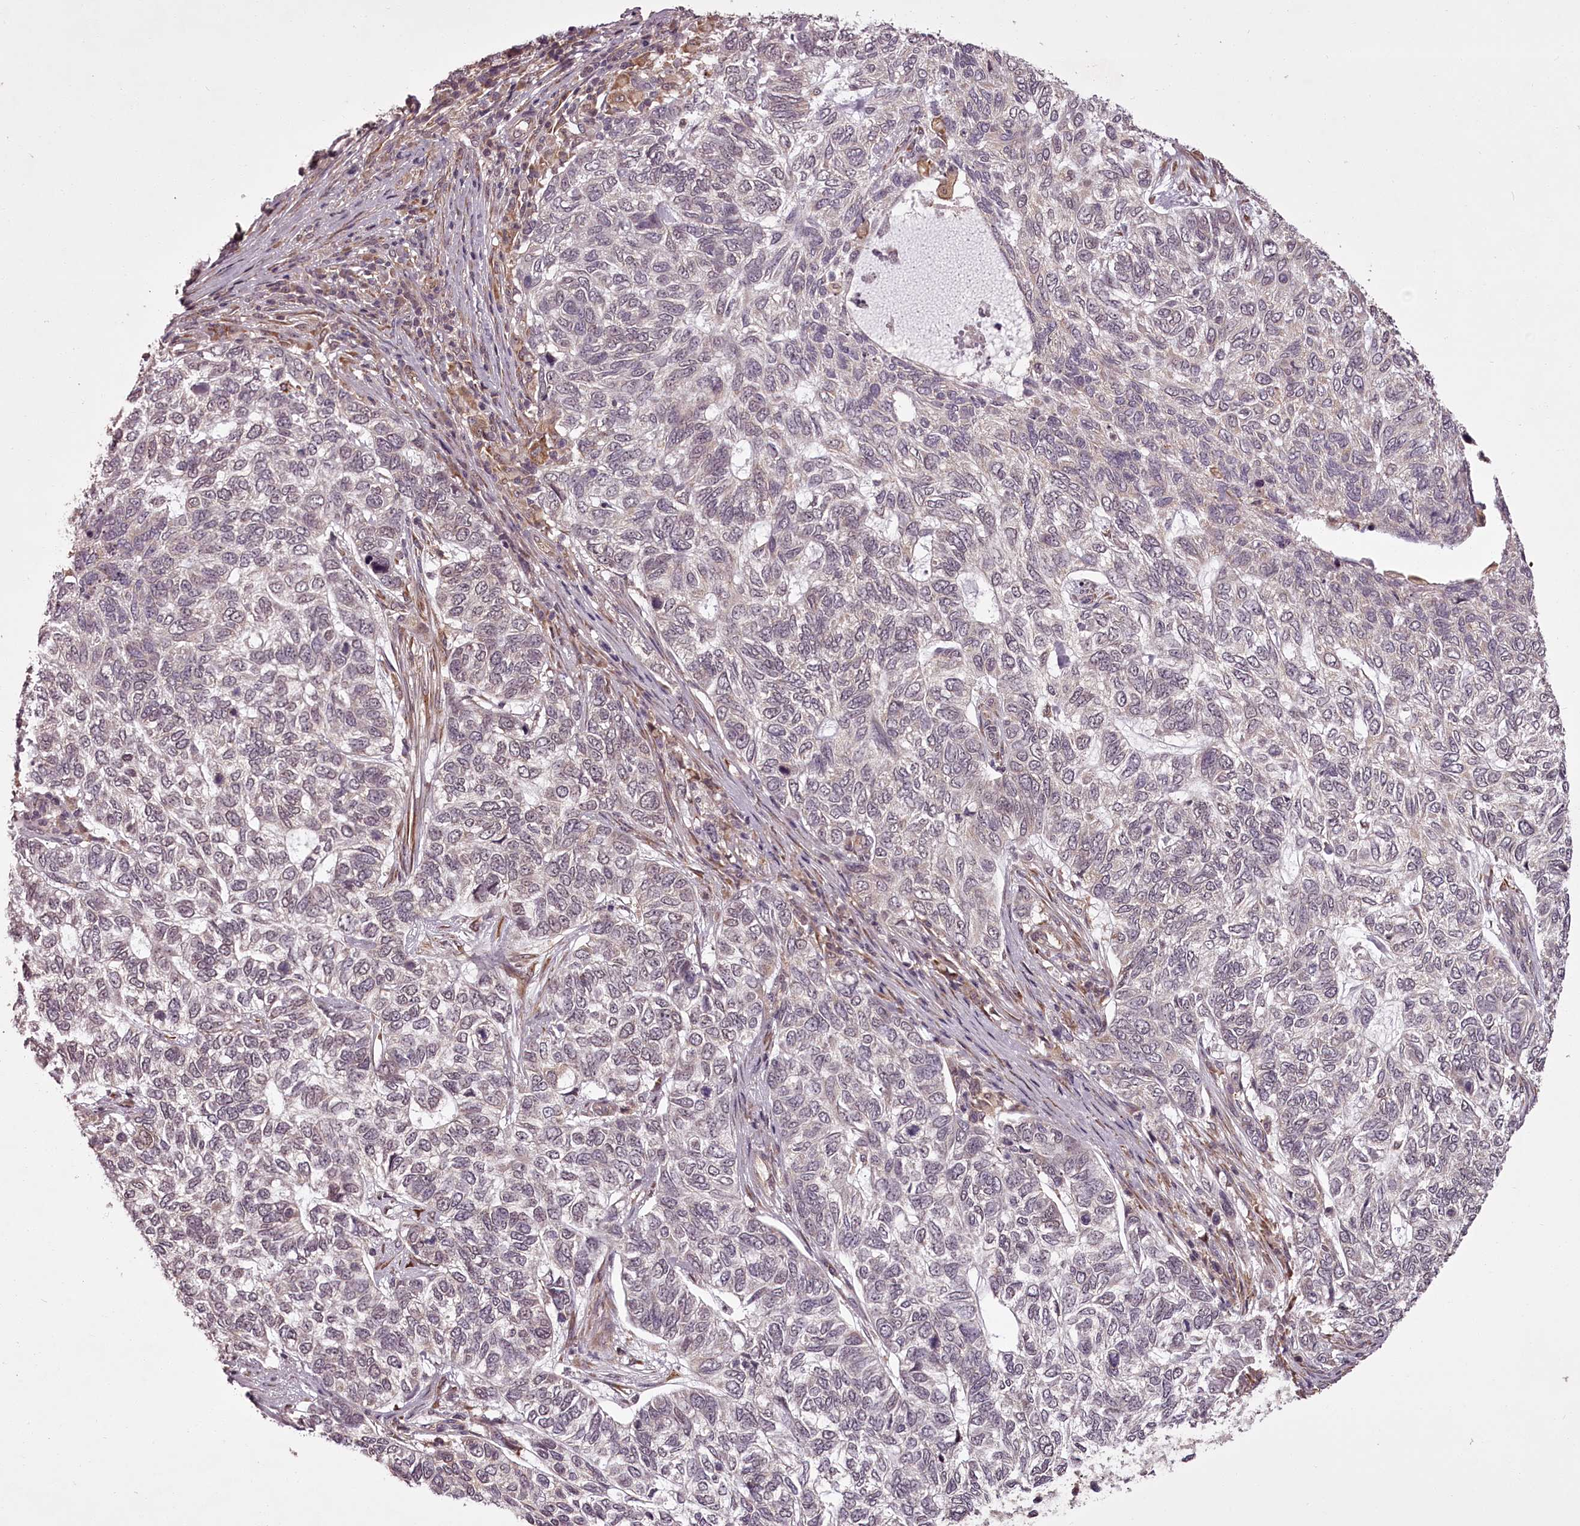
{"staining": {"intensity": "negative", "quantity": "none", "location": "none"}, "tissue": "skin cancer", "cell_type": "Tumor cells", "image_type": "cancer", "snomed": [{"axis": "morphology", "description": "Basal cell carcinoma"}, {"axis": "topography", "description": "Skin"}], "caption": "Immunohistochemical staining of skin cancer shows no significant staining in tumor cells.", "gene": "CCDC92", "patient": {"sex": "female", "age": 65}}